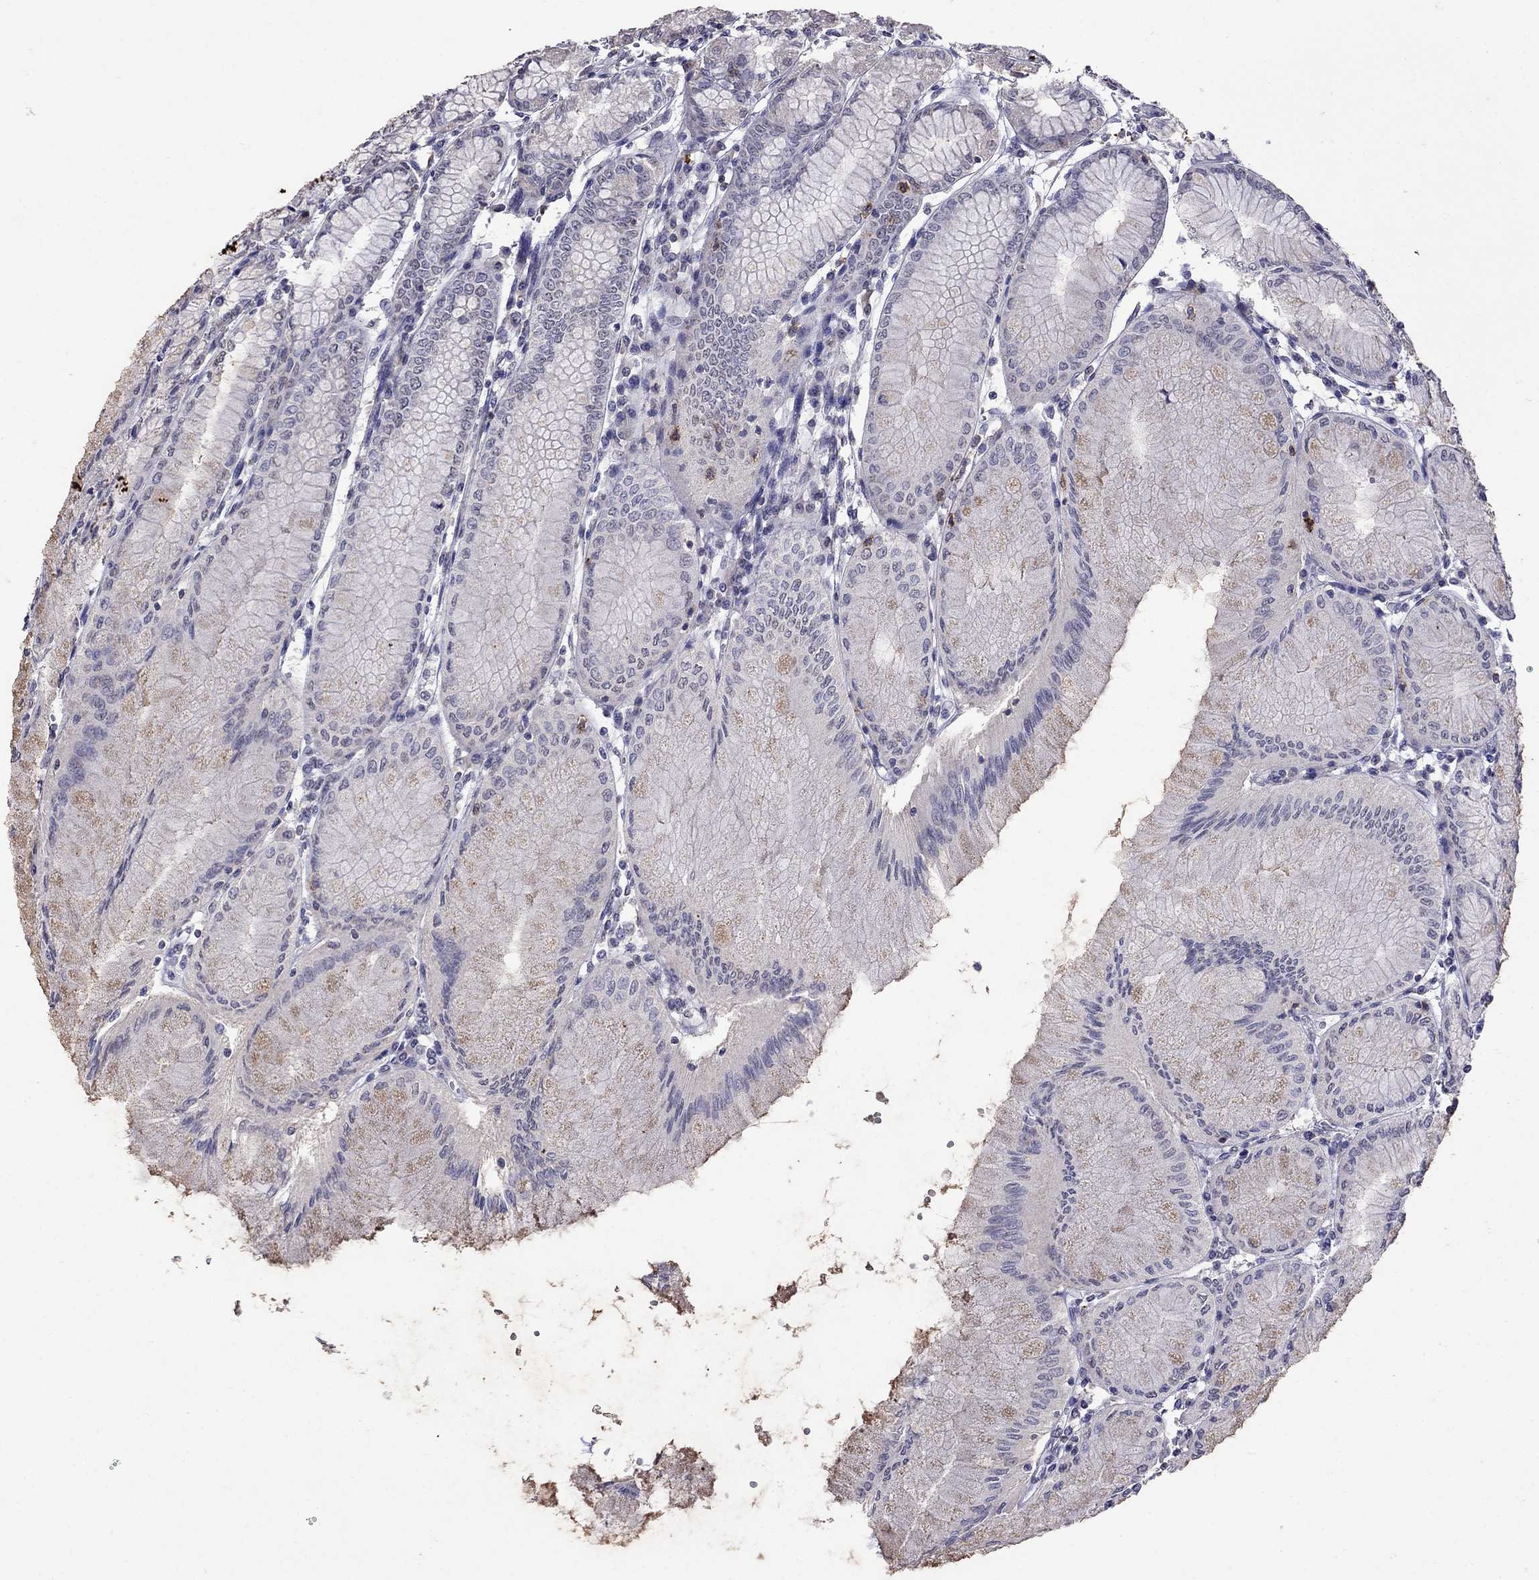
{"staining": {"intensity": "negative", "quantity": "none", "location": "none"}, "tissue": "stomach", "cell_type": "Glandular cells", "image_type": "normal", "snomed": [{"axis": "morphology", "description": "Normal tissue, NOS"}, {"axis": "topography", "description": "Skeletal muscle"}, {"axis": "topography", "description": "Stomach"}], "caption": "DAB immunohistochemical staining of unremarkable stomach displays no significant positivity in glandular cells.", "gene": "CD8B", "patient": {"sex": "female", "age": 57}}